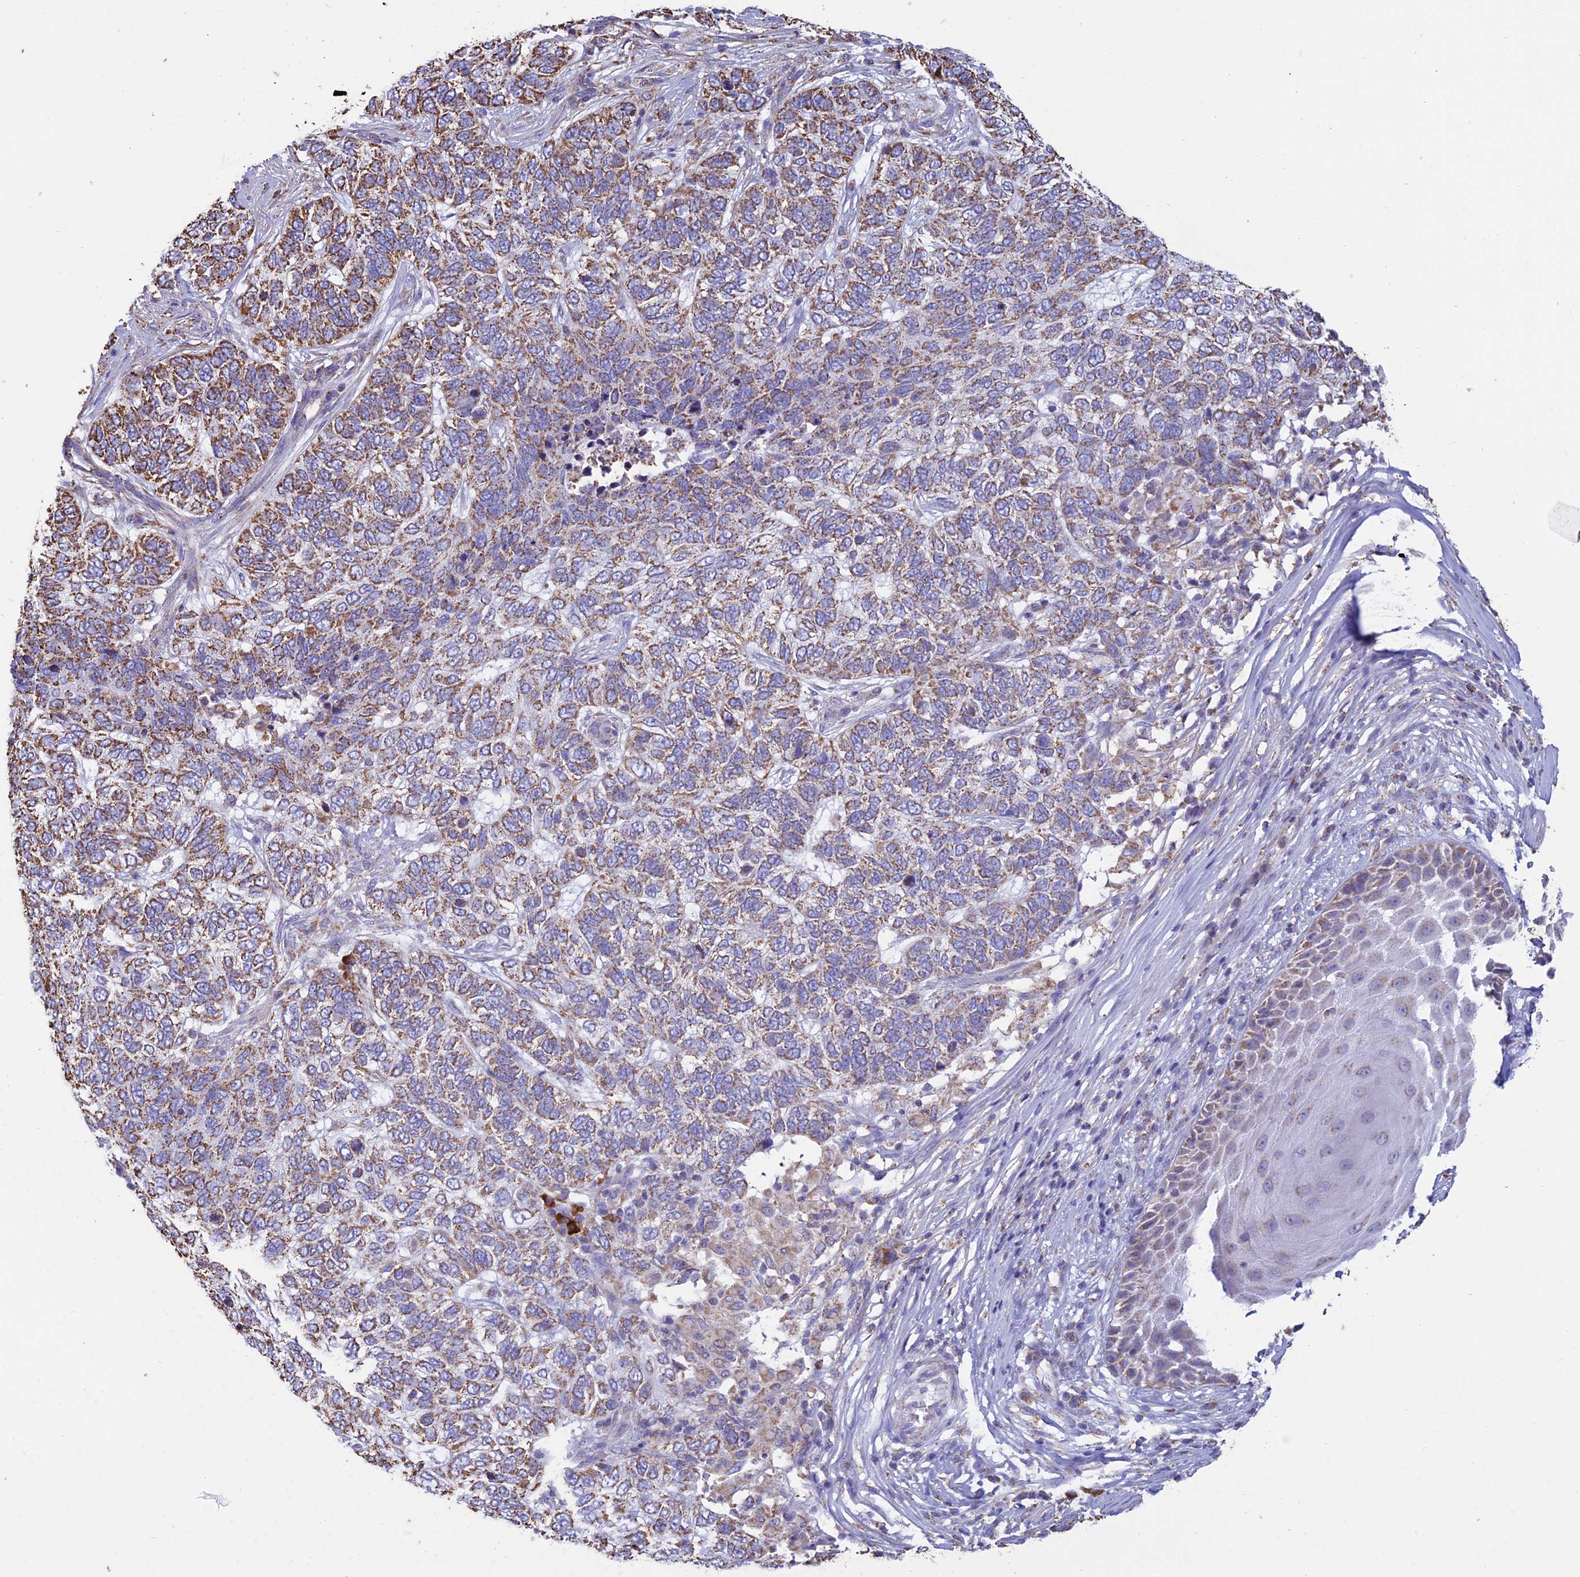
{"staining": {"intensity": "moderate", "quantity": ">75%", "location": "cytoplasmic/membranous"}, "tissue": "skin cancer", "cell_type": "Tumor cells", "image_type": "cancer", "snomed": [{"axis": "morphology", "description": "Basal cell carcinoma"}, {"axis": "topography", "description": "Skin"}], "caption": "Tumor cells exhibit medium levels of moderate cytoplasmic/membranous expression in approximately >75% of cells in human skin cancer. The protein of interest is shown in brown color, while the nuclei are stained blue.", "gene": "OR2W3", "patient": {"sex": "female", "age": 65}}